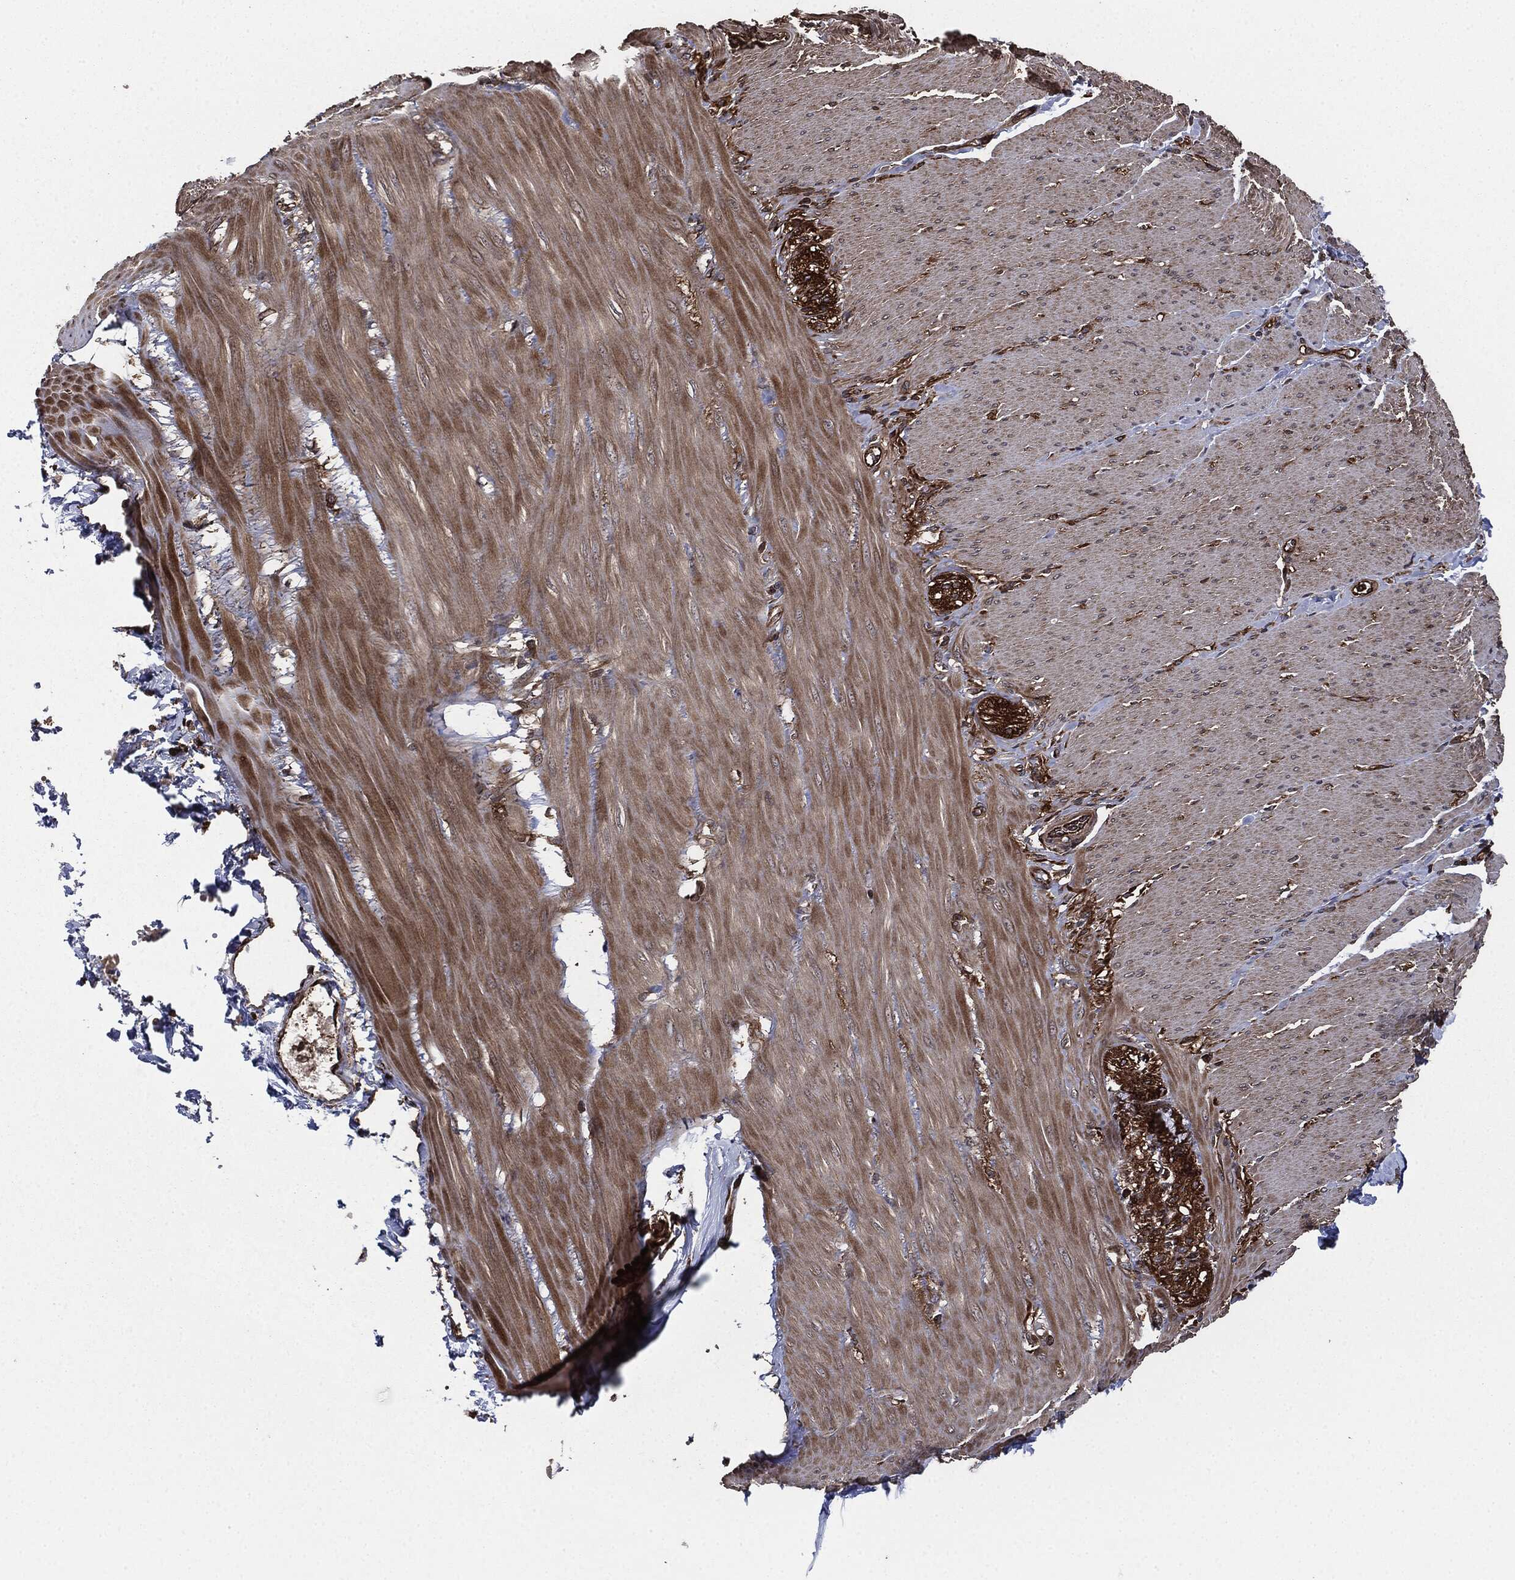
{"staining": {"intensity": "strong", "quantity": ">75%", "location": "cytoplasmic/membranous"}, "tissue": "soft tissue", "cell_type": "Fibroblasts", "image_type": "normal", "snomed": [{"axis": "morphology", "description": "Normal tissue, NOS"}, {"axis": "topography", "description": "Smooth muscle"}, {"axis": "topography", "description": "Duodenum"}, {"axis": "topography", "description": "Peripheral nerve tissue"}], "caption": "This is a micrograph of immunohistochemistry (IHC) staining of benign soft tissue, which shows strong positivity in the cytoplasmic/membranous of fibroblasts.", "gene": "RAP1GDS1", "patient": {"sex": "female", "age": 61}}